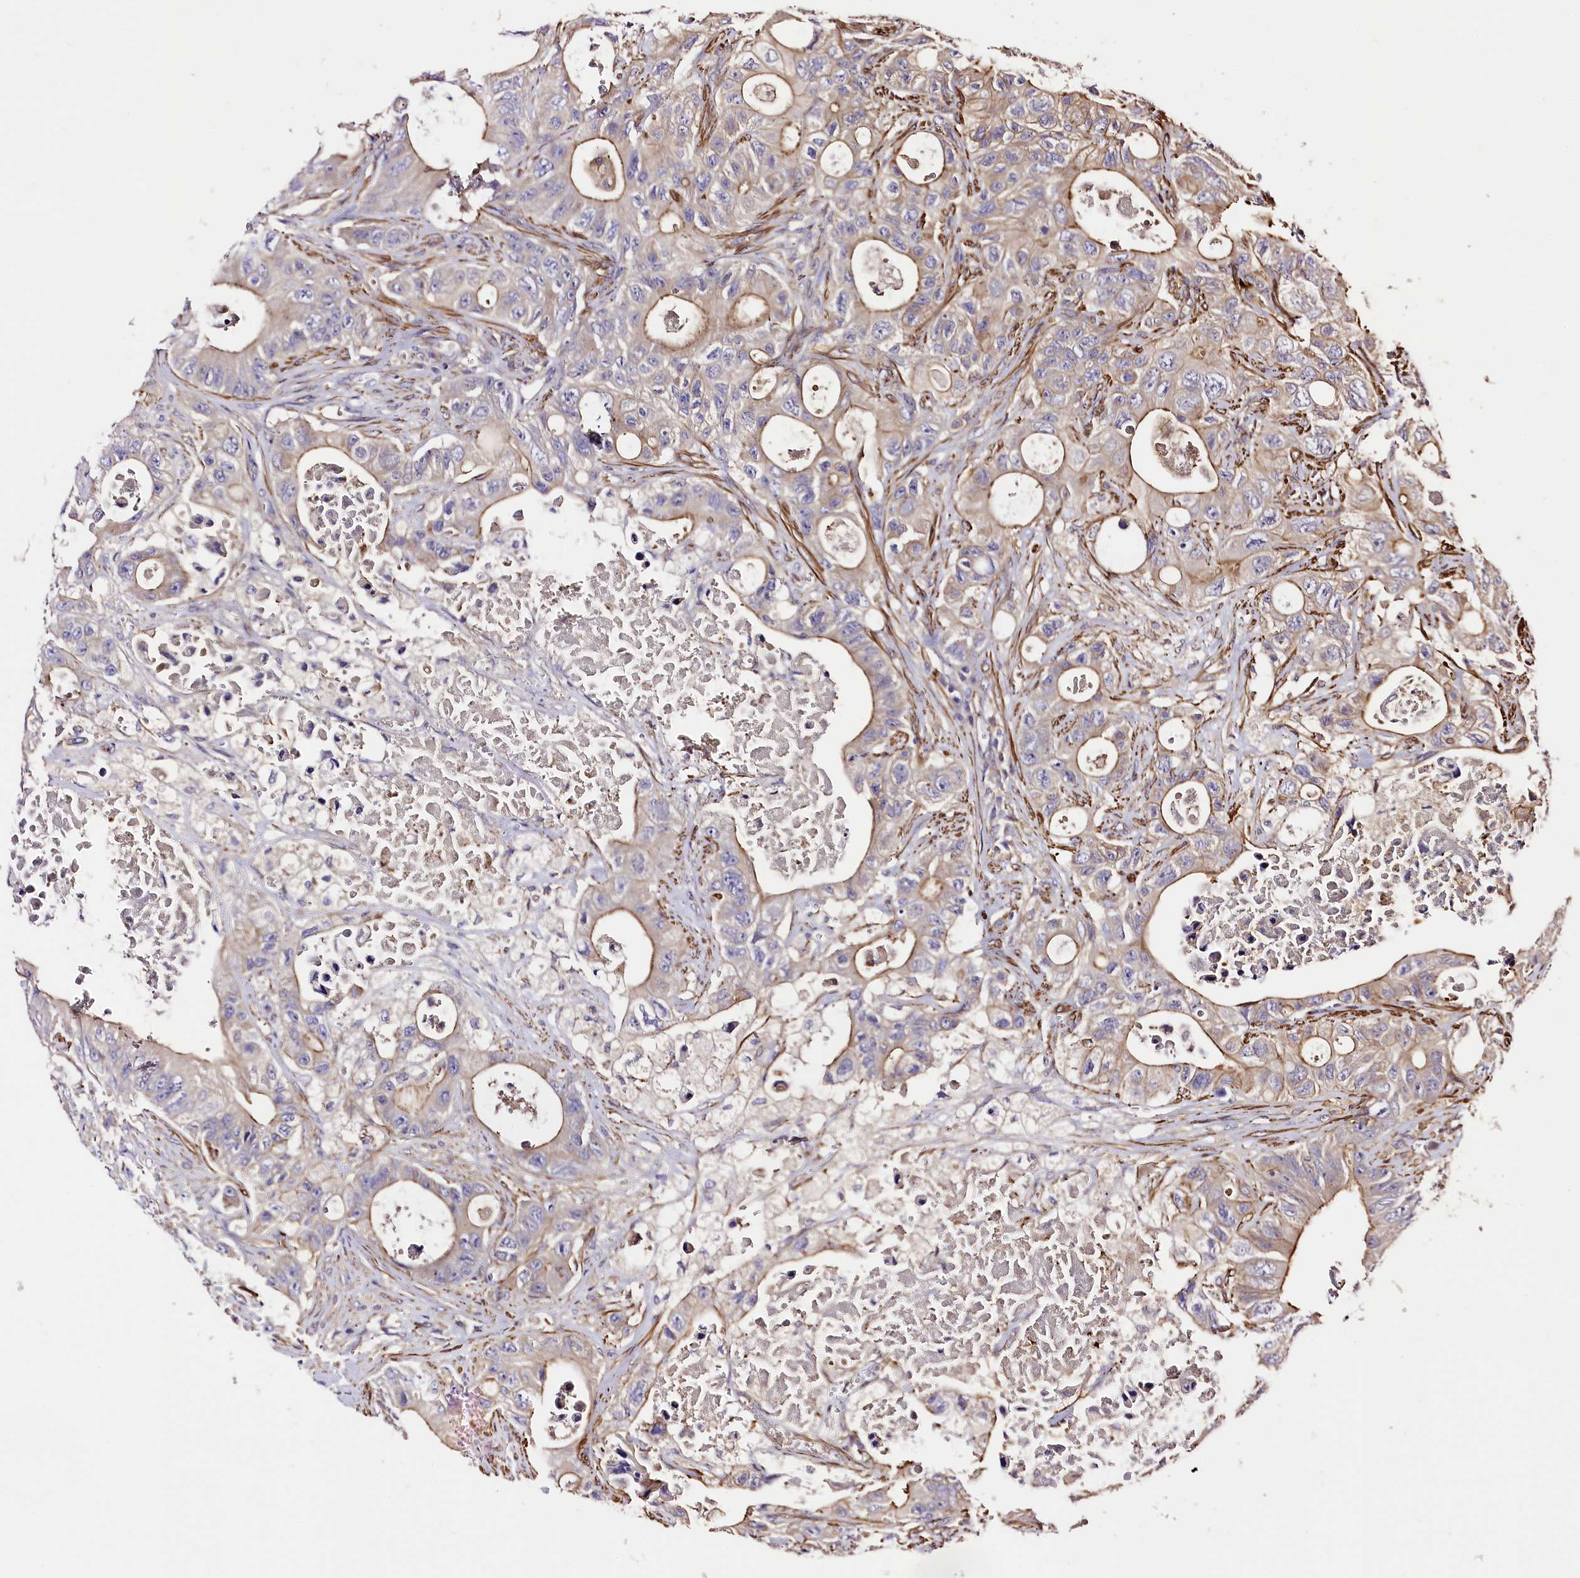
{"staining": {"intensity": "weak", "quantity": "<25%", "location": "cytoplasmic/membranous"}, "tissue": "colorectal cancer", "cell_type": "Tumor cells", "image_type": "cancer", "snomed": [{"axis": "morphology", "description": "Adenocarcinoma, NOS"}, {"axis": "topography", "description": "Colon"}], "caption": "Immunohistochemical staining of adenocarcinoma (colorectal) demonstrates no significant staining in tumor cells.", "gene": "RAPSN", "patient": {"sex": "female", "age": 46}}